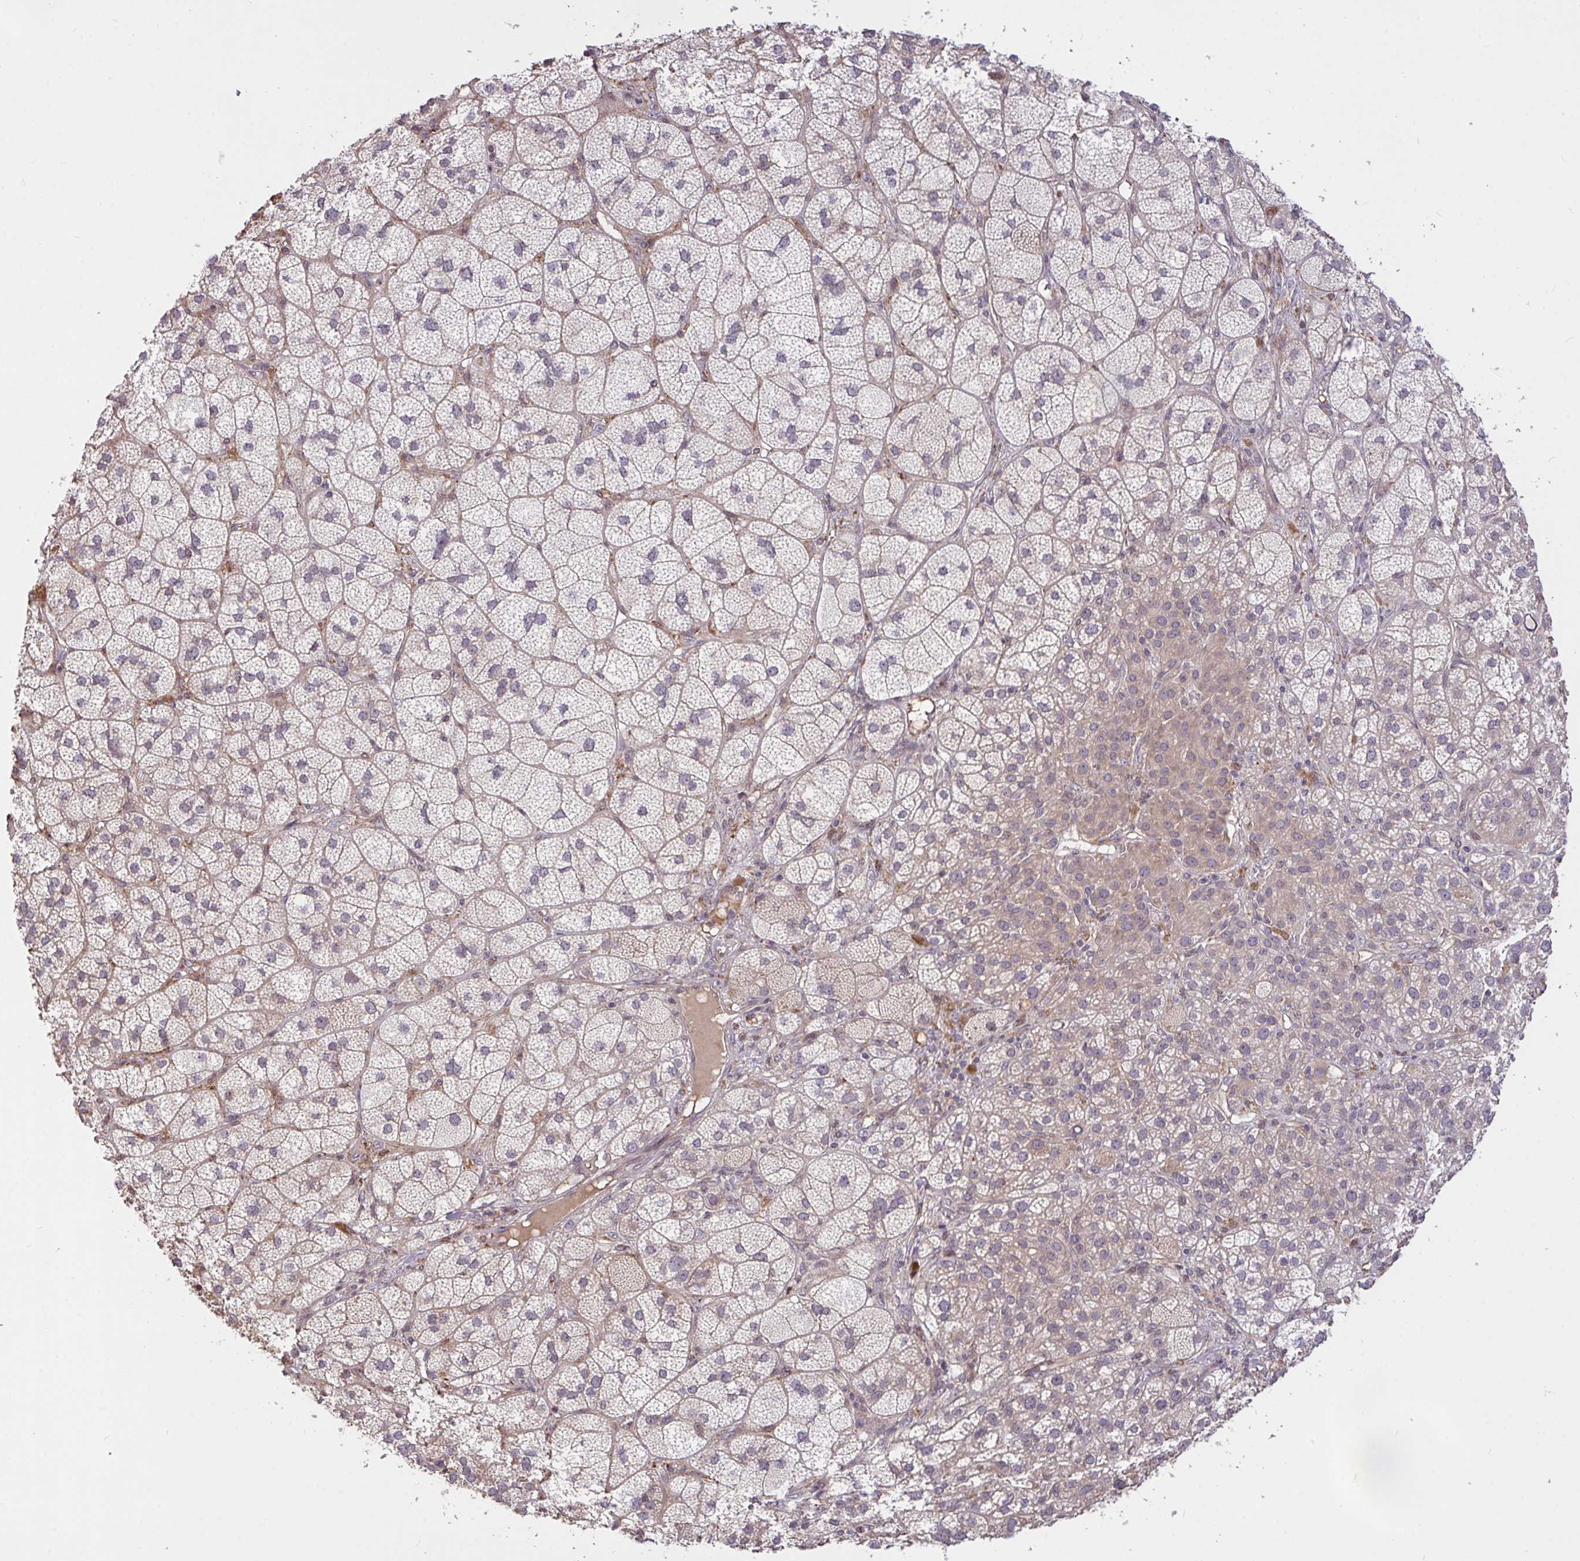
{"staining": {"intensity": "weak", "quantity": "25%-75%", "location": "cytoplasmic/membranous"}, "tissue": "adrenal gland", "cell_type": "Glandular cells", "image_type": "normal", "snomed": [{"axis": "morphology", "description": "Normal tissue, NOS"}, {"axis": "topography", "description": "Adrenal gland"}], "caption": "Immunohistochemical staining of benign adrenal gland reveals weak cytoplasmic/membranous protein positivity in about 25%-75% of glandular cells. (DAB IHC with brightfield microscopy, high magnification).", "gene": "FCER1A", "patient": {"sex": "female", "age": 60}}